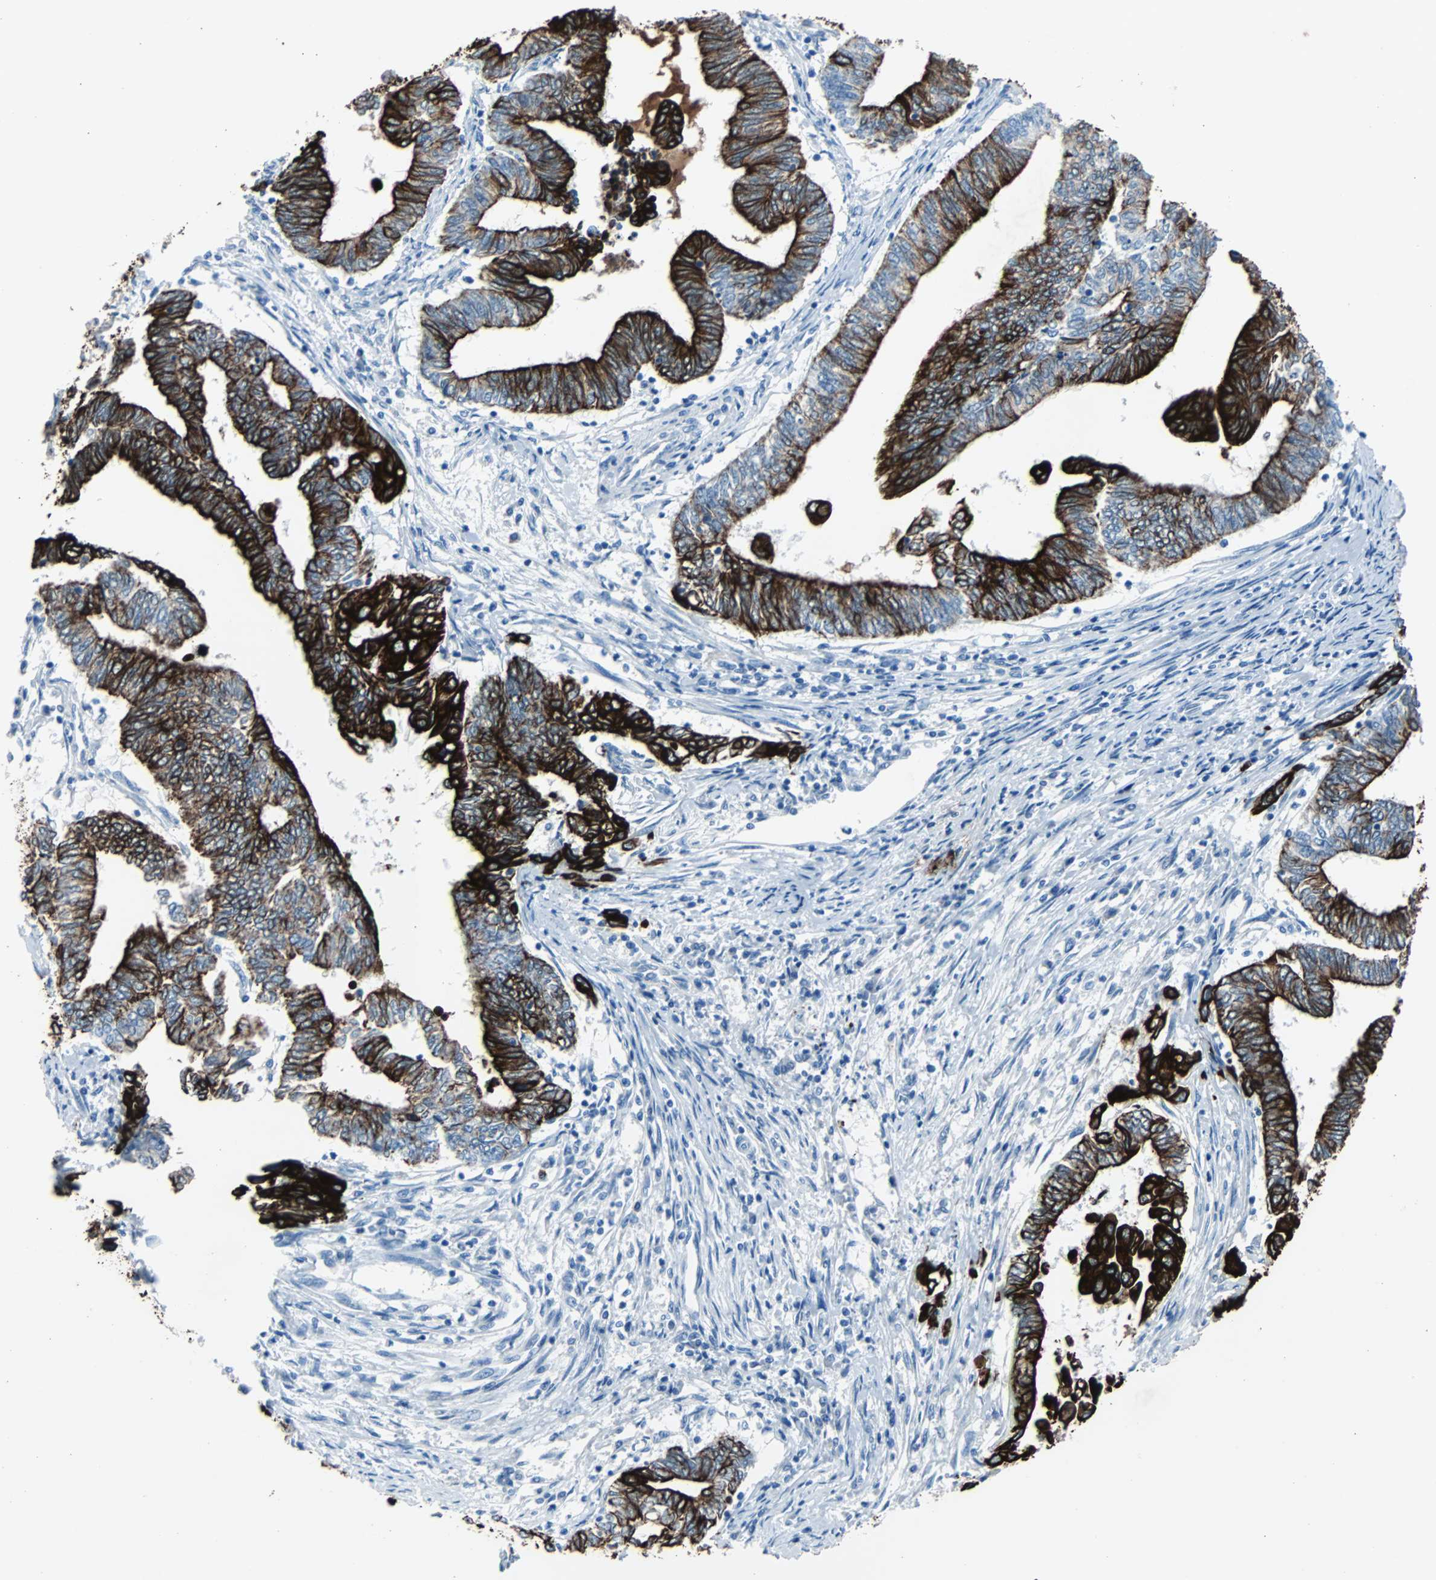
{"staining": {"intensity": "strong", "quantity": ">75%", "location": "cytoplasmic/membranous"}, "tissue": "endometrial cancer", "cell_type": "Tumor cells", "image_type": "cancer", "snomed": [{"axis": "morphology", "description": "Adenocarcinoma, NOS"}, {"axis": "topography", "description": "Uterus"}, {"axis": "topography", "description": "Endometrium"}], "caption": "Endometrial adenocarcinoma stained for a protein demonstrates strong cytoplasmic/membranous positivity in tumor cells.", "gene": "KRT7", "patient": {"sex": "female", "age": 70}}